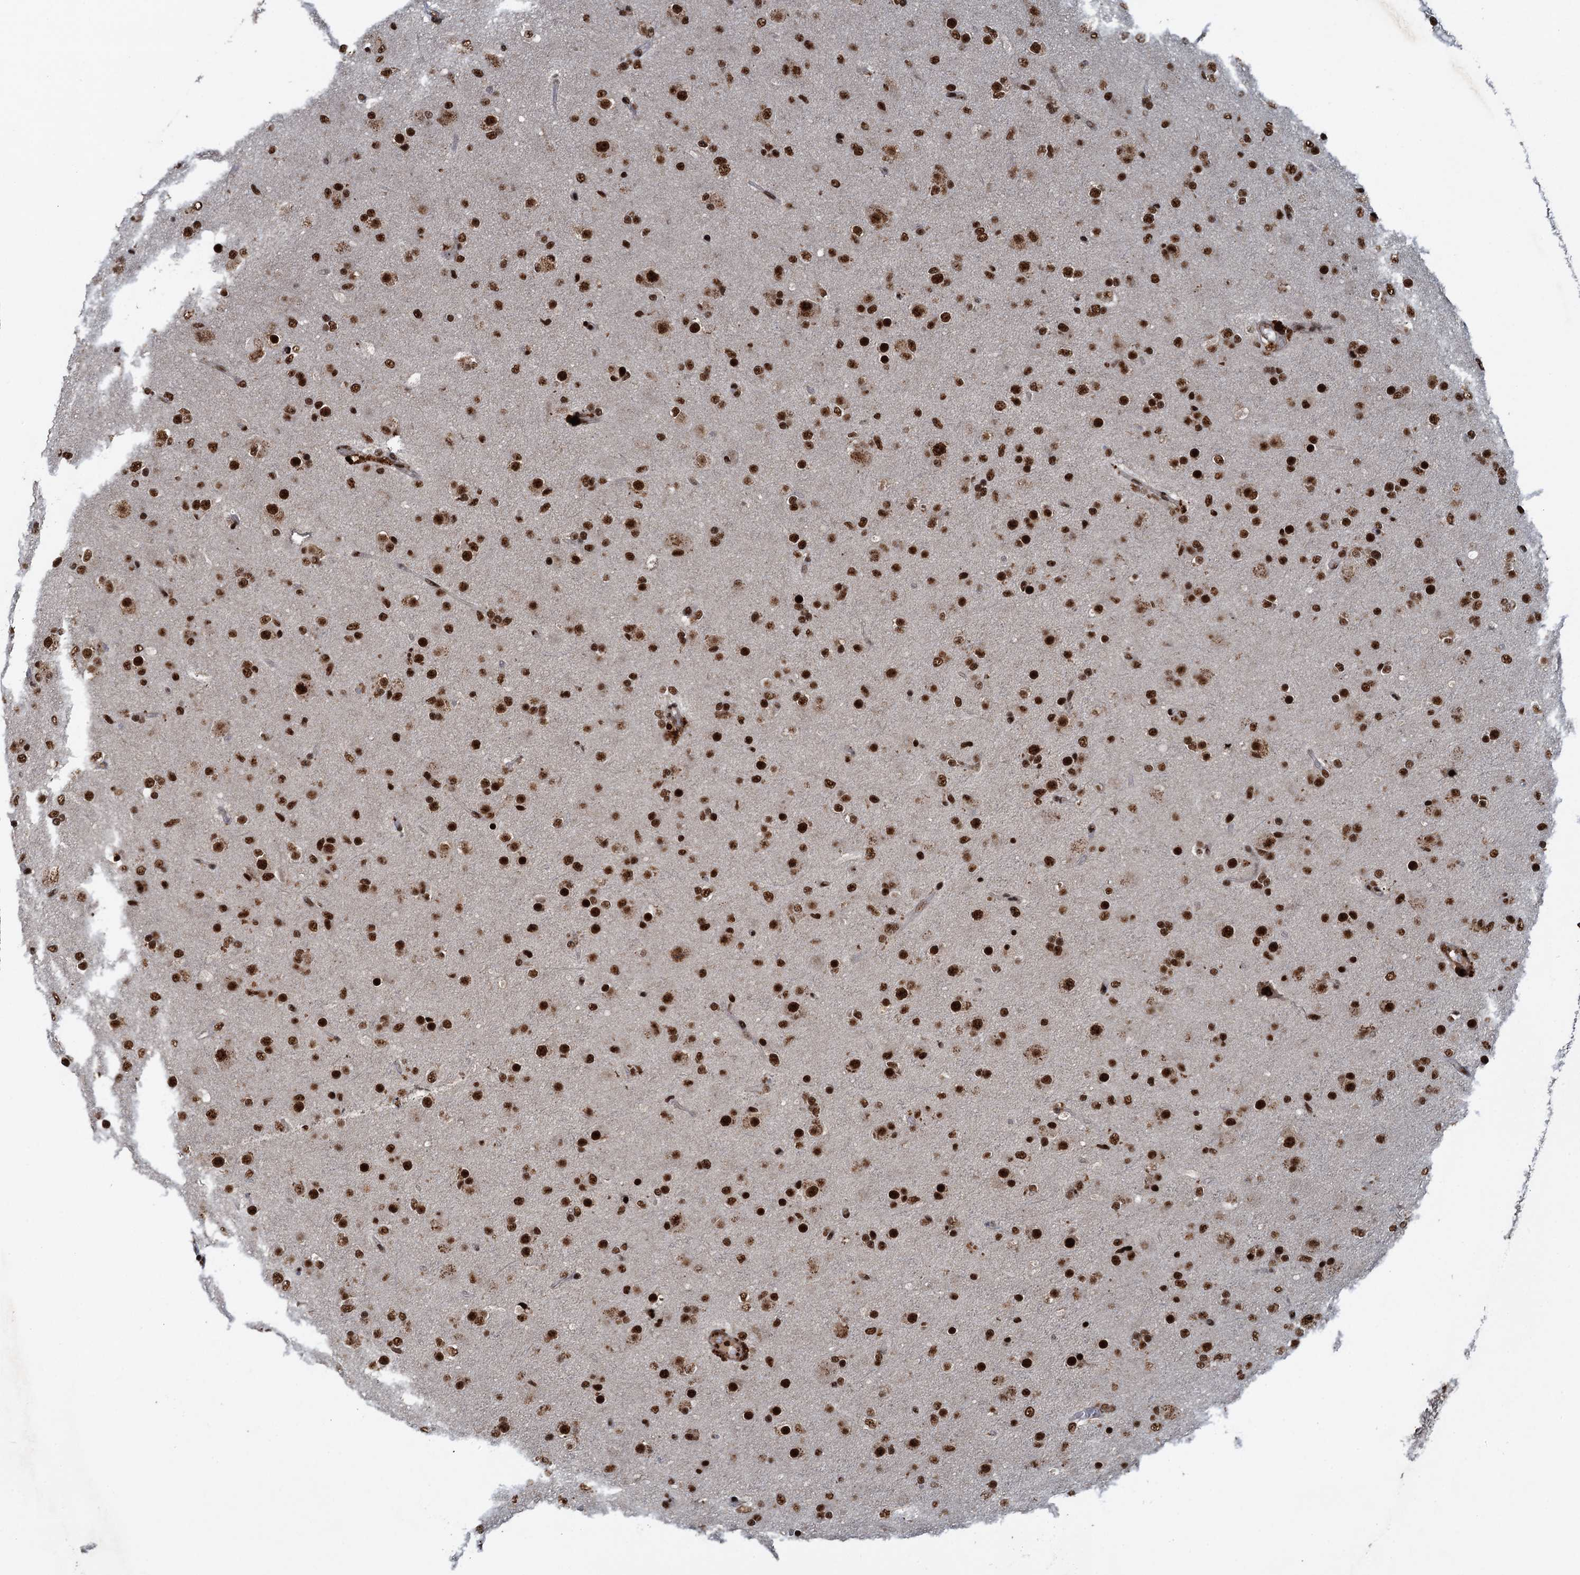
{"staining": {"intensity": "strong", "quantity": ">75%", "location": "nuclear"}, "tissue": "glioma", "cell_type": "Tumor cells", "image_type": "cancer", "snomed": [{"axis": "morphology", "description": "Glioma, malignant, Low grade"}, {"axis": "topography", "description": "Brain"}], "caption": "Glioma was stained to show a protein in brown. There is high levels of strong nuclear positivity in about >75% of tumor cells.", "gene": "ZC3H18", "patient": {"sex": "male", "age": 65}}